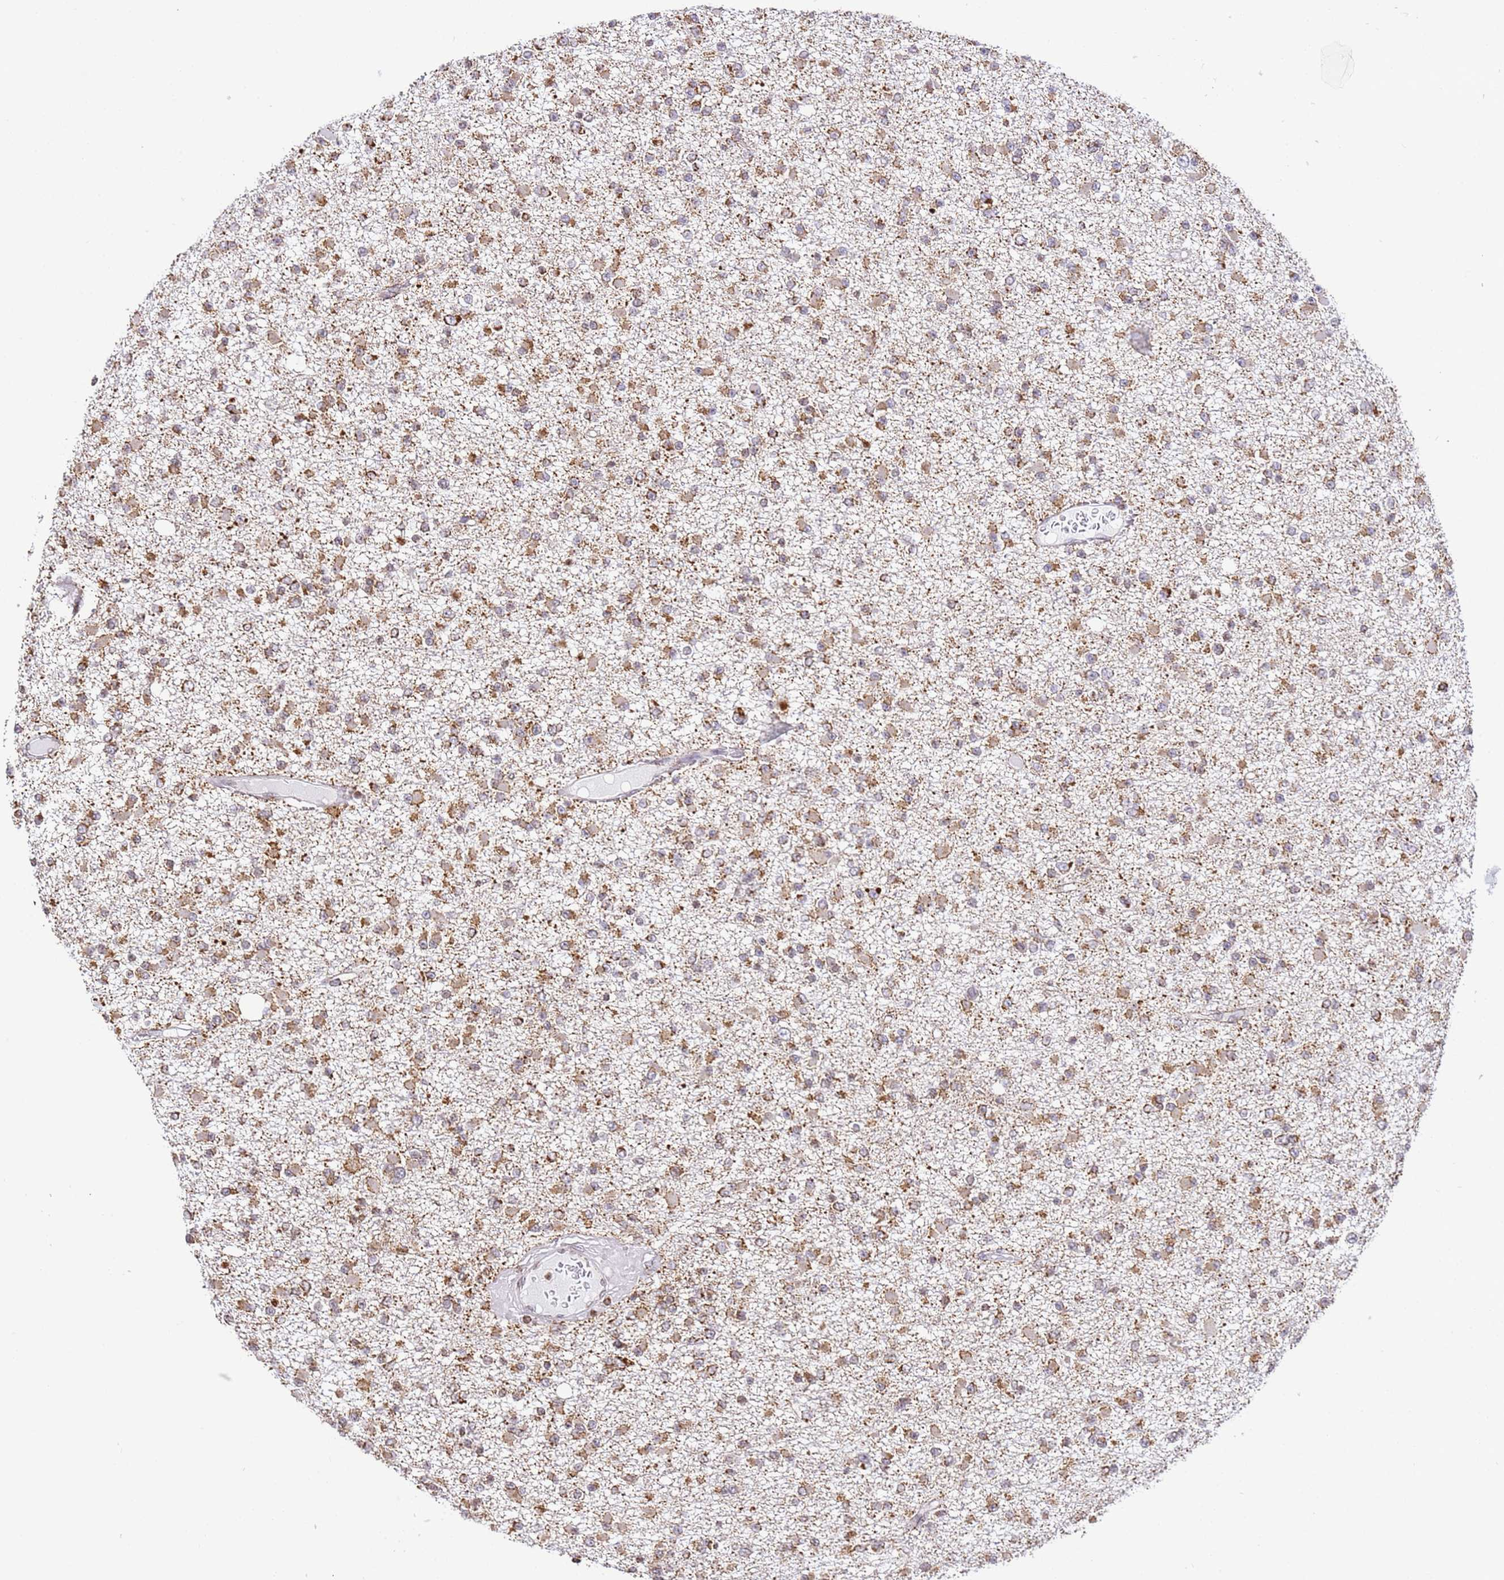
{"staining": {"intensity": "moderate", "quantity": ">75%", "location": "cytoplasmic/membranous"}, "tissue": "glioma", "cell_type": "Tumor cells", "image_type": "cancer", "snomed": [{"axis": "morphology", "description": "Glioma, malignant, Low grade"}, {"axis": "topography", "description": "Brain"}], "caption": "Immunohistochemical staining of glioma displays moderate cytoplasmic/membranous protein positivity in approximately >75% of tumor cells.", "gene": "HSPE1", "patient": {"sex": "female", "age": 22}}